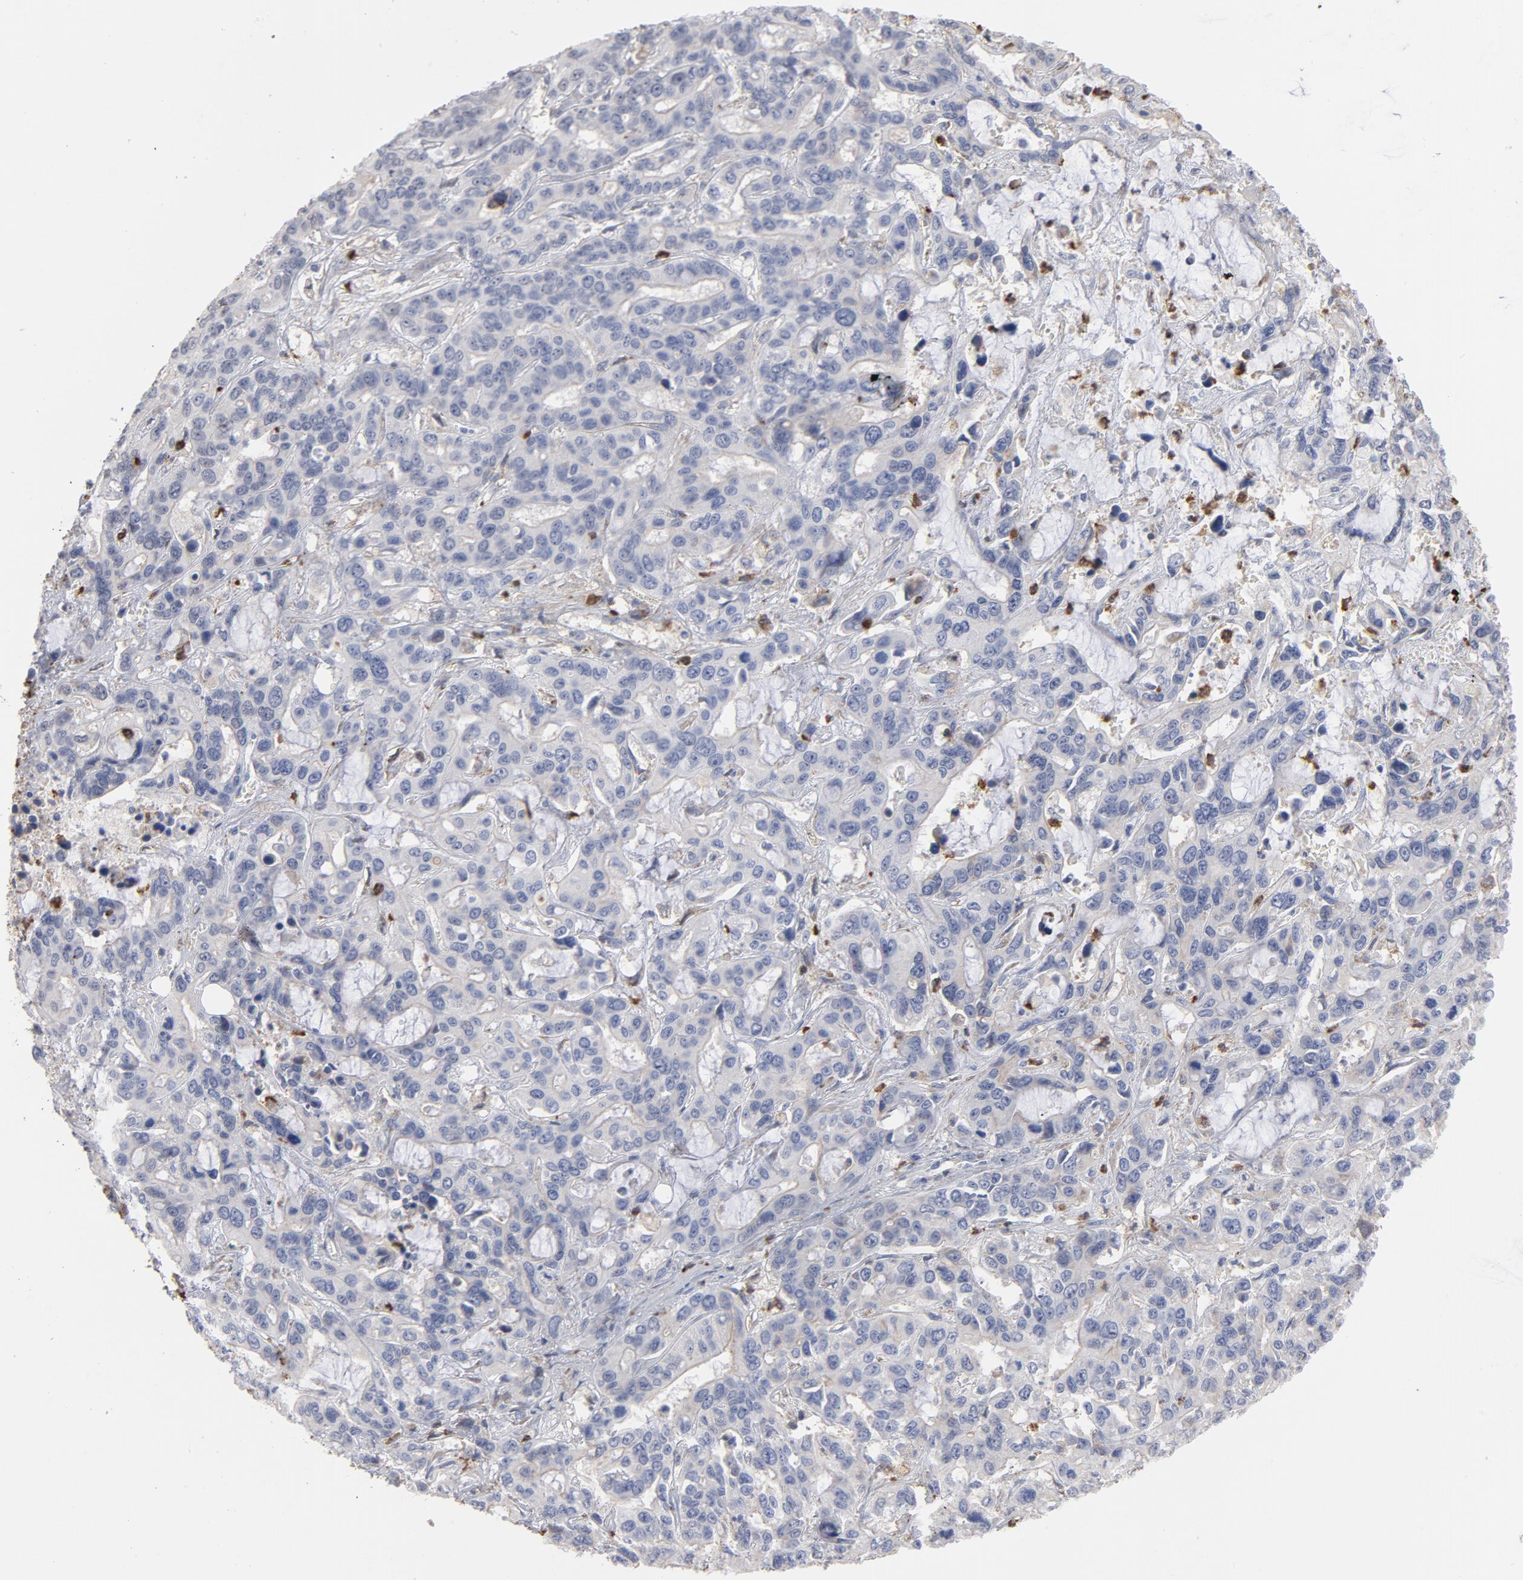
{"staining": {"intensity": "weak", "quantity": "<25%", "location": "cytoplasmic/membranous,nuclear"}, "tissue": "liver cancer", "cell_type": "Tumor cells", "image_type": "cancer", "snomed": [{"axis": "morphology", "description": "Cholangiocarcinoma"}, {"axis": "topography", "description": "Liver"}], "caption": "Immunohistochemistry (IHC) of human cholangiocarcinoma (liver) displays no staining in tumor cells.", "gene": "PNMA1", "patient": {"sex": "female", "age": 65}}